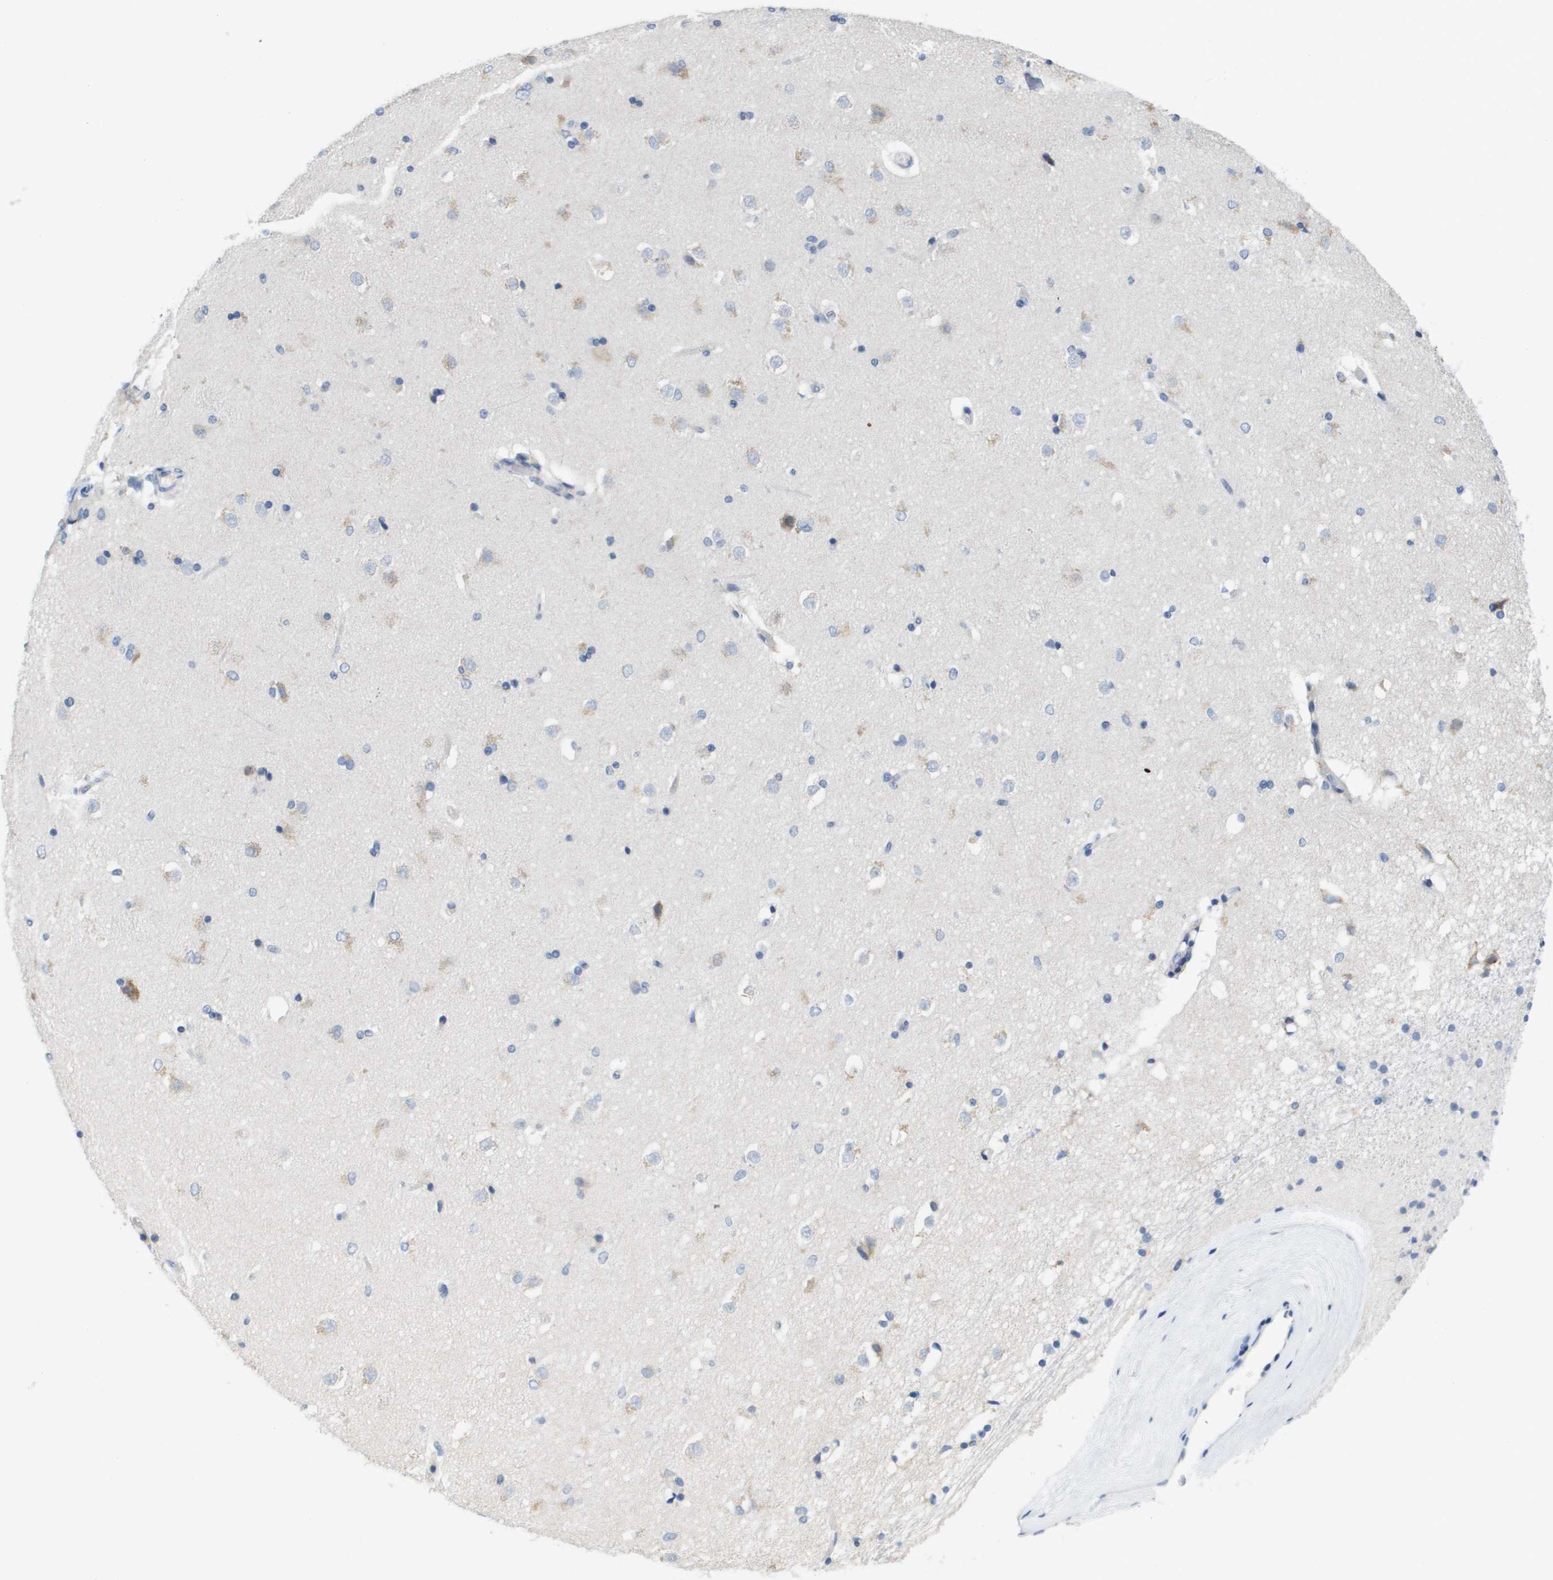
{"staining": {"intensity": "negative", "quantity": "none", "location": "none"}, "tissue": "caudate", "cell_type": "Glial cells", "image_type": "normal", "snomed": [{"axis": "morphology", "description": "Normal tissue, NOS"}, {"axis": "topography", "description": "Lateral ventricle wall"}], "caption": "A high-resolution histopathology image shows immunohistochemistry (IHC) staining of benign caudate, which displays no significant expression in glial cells. (Immunohistochemistry, brightfield microscopy, high magnification).", "gene": "CD3G", "patient": {"sex": "female", "age": 19}}